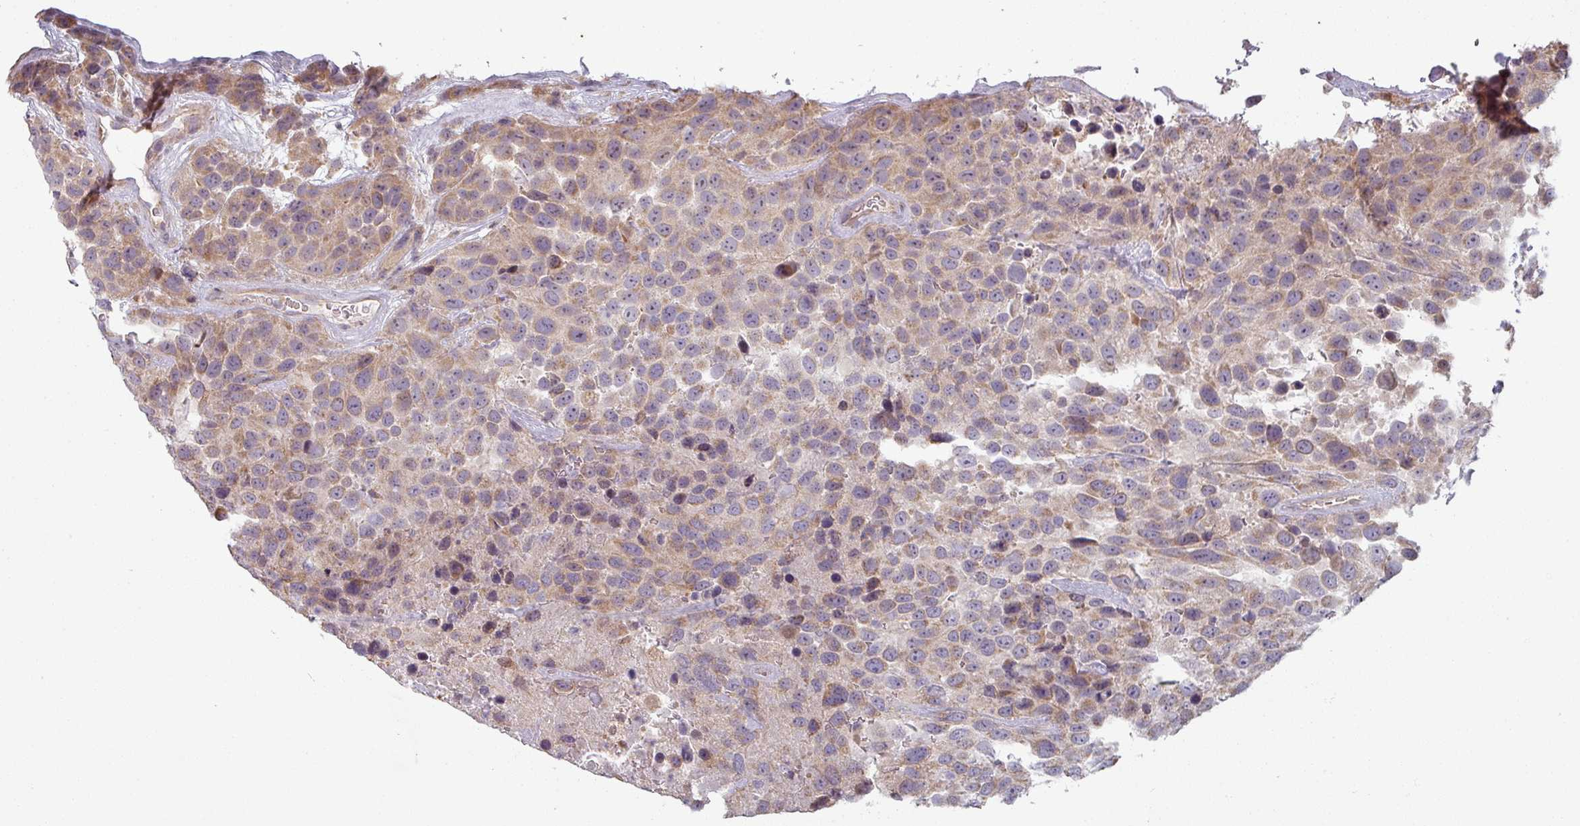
{"staining": {"intensity": "weak", "quantity": "25%-75%", "location": "cytoplasmic/membranous"}, "tissue": "urothelial cancer", "cell_type": "Tumor cells", "image_type": "cancer", "snomed": [{"axis": "morphology", "description": "Urothelial carcinoma, High grade"}, {"axis": "topography", "description": "Urinary bladder"}], "caption": "Tumor cells show low levels of weak cytoplasmic/membranous staining in approximately 25%-75% of cells in urothelial carcinoma (high-grade).", "gene": "PLEKHJ1", "patient": {"sex": "female", "age": 70}}